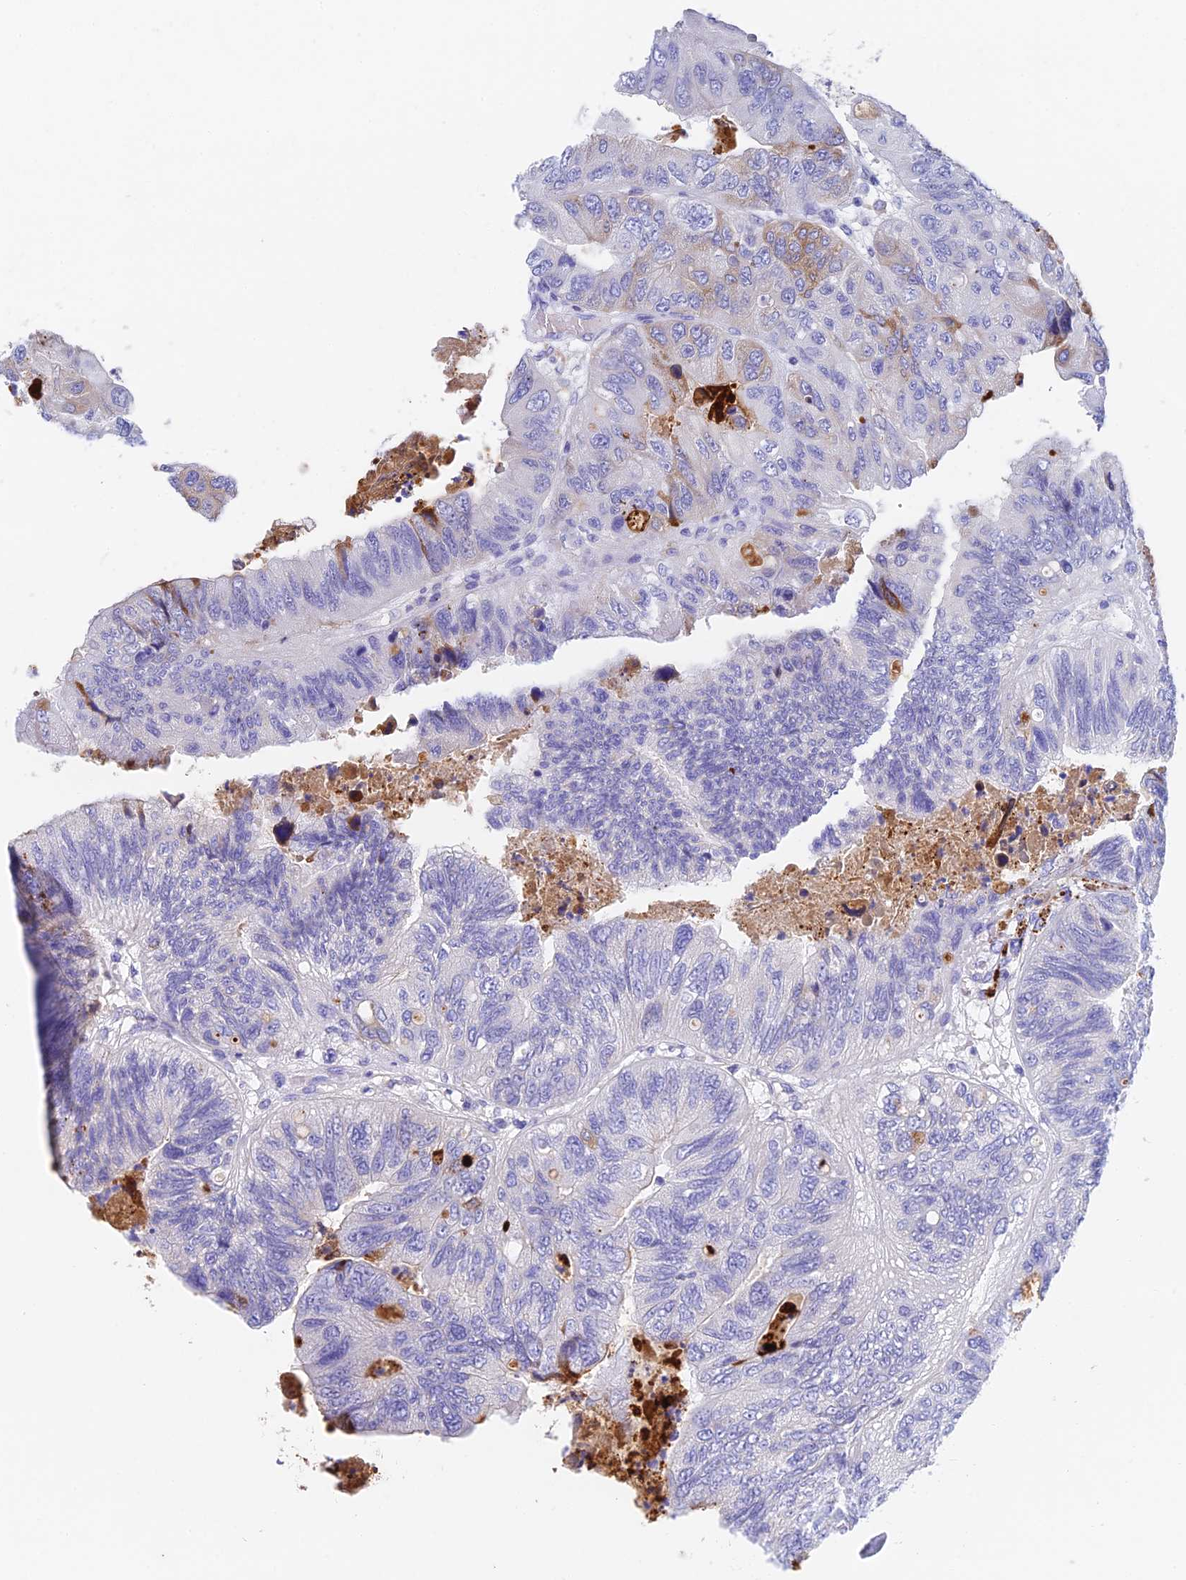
{"staining": {"intensity": "weak", "quantity": "<25%", "location": "cytoplasmic/membranous"}, "tissue": "colorectal cancer", "cell_type": "Tumor cells", "image_type": "cancer", "snomed": [{"axis": "morphology", "description": "Adenocarcinoma, NOS"}, {"axis": "topography", "description": "Rectum"}], "caption": "A high-resolution image shows IHC staining of adenocarcinoma (colorectal), which exhibits no significant expression in tumor cells. (Stains: DAB immunohistochemistry with hematoxylin counter stain, Microscopy: brightfield microscopy at high magnification).", "gene": "ADAMTS13", "patient": {"sex": "male", "age": 63}}